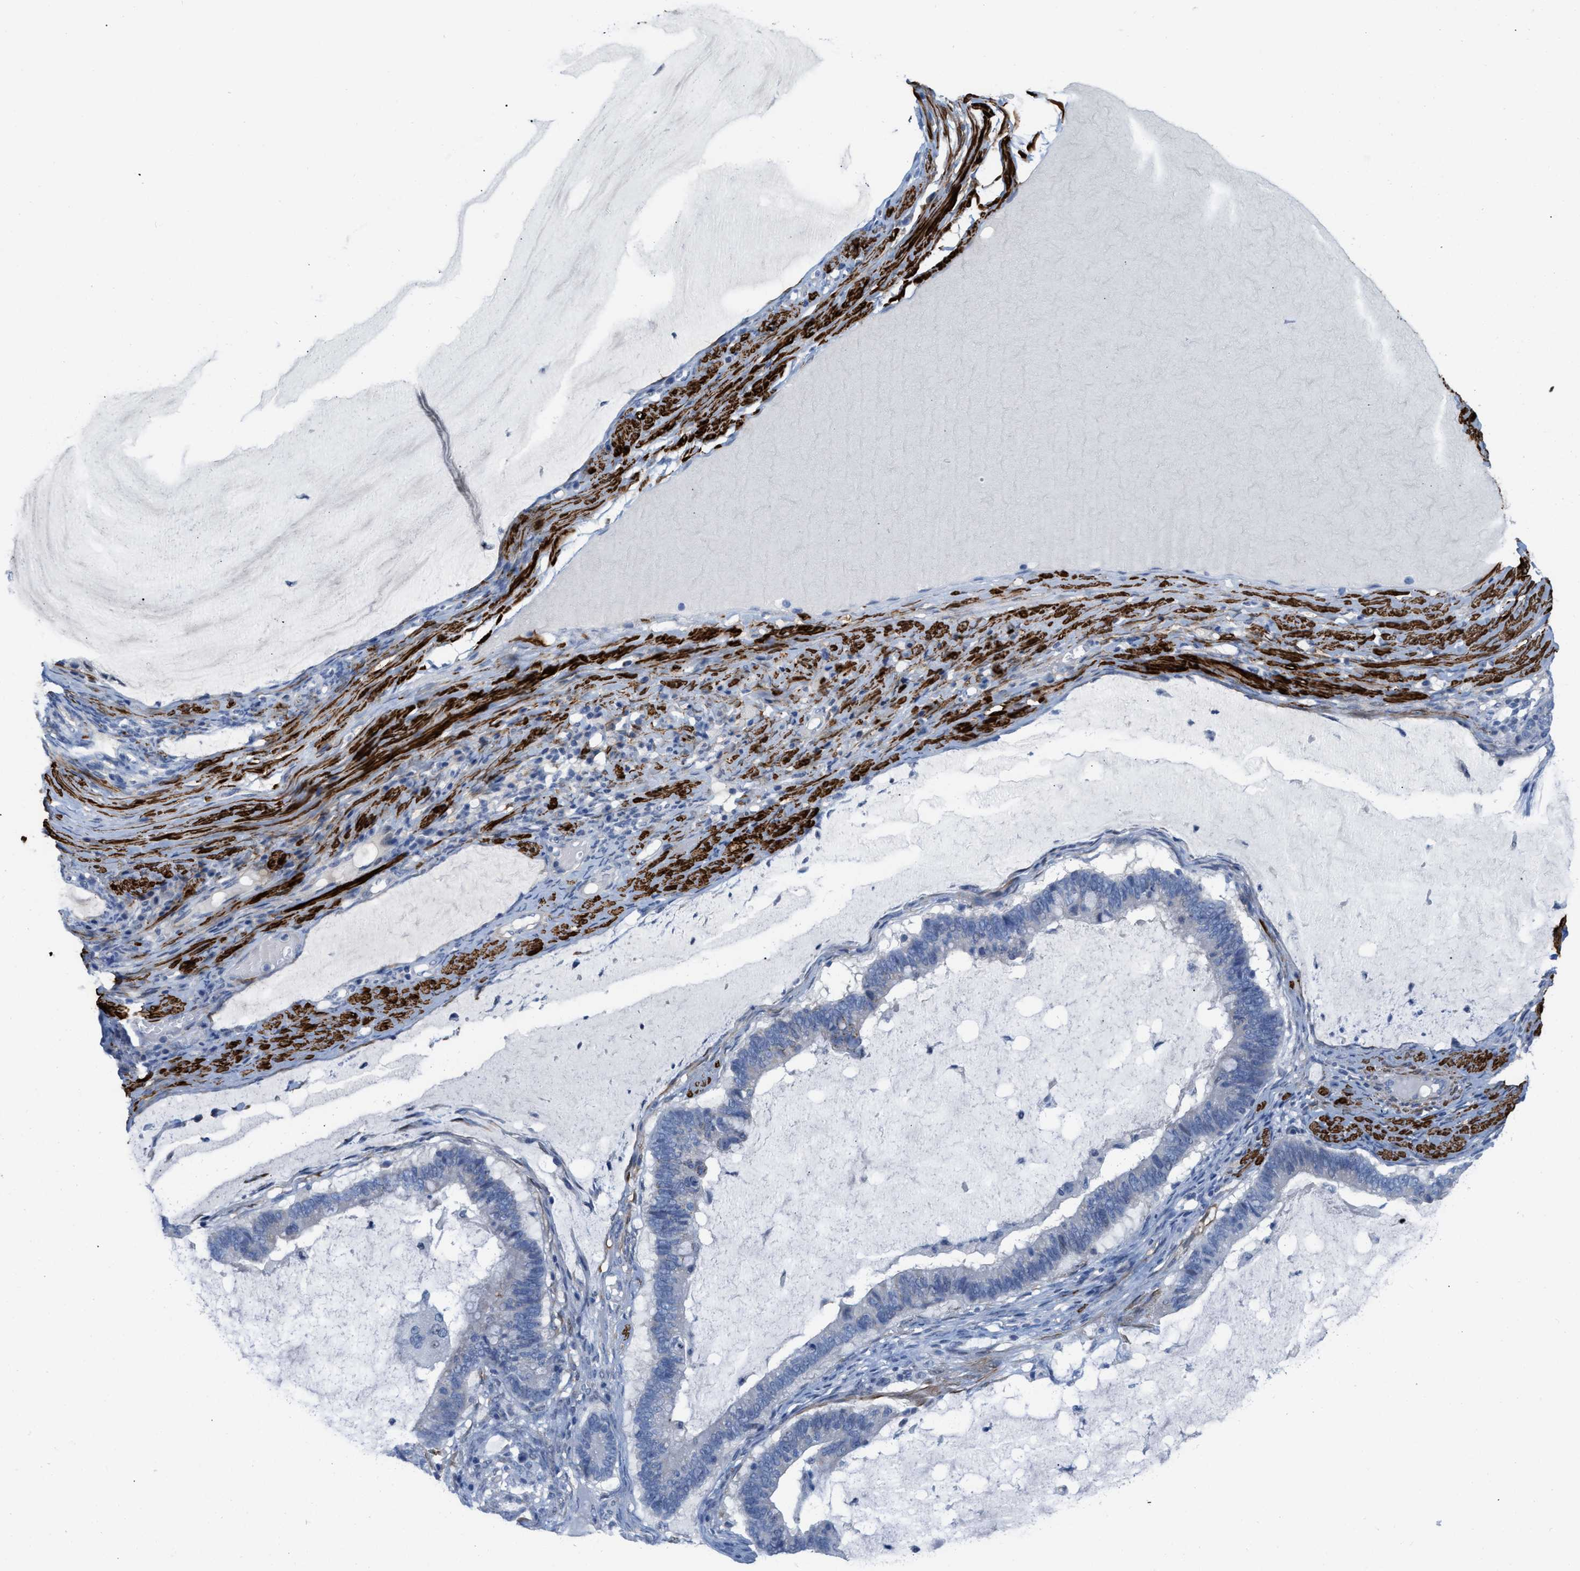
{"staining": {"intensity": "negative", "quantity": "none", "location": "none"}, "tissue": "ovarian cancer", "cell_type": "Tumor cells", "image_type": "cancer", "snomed": [{"axis": "morphology", "description": "Cystadenocarcinoma, mucinous, NOS"}, {"axis": "topography", "description": "Ovary"}], "caption": "Mucinous cystadenocarcinoma (ovarian) was stained to show a protein in brown. There is no significant positivity in tumor cells. The staining was performed using DAB to visualize the protein expression in brown, while the nuclei were stained in blue with hematoxylin (Magnification: 20x).", "gene": "TAGLN", "patient": {"sex": "female", "age": 61}}